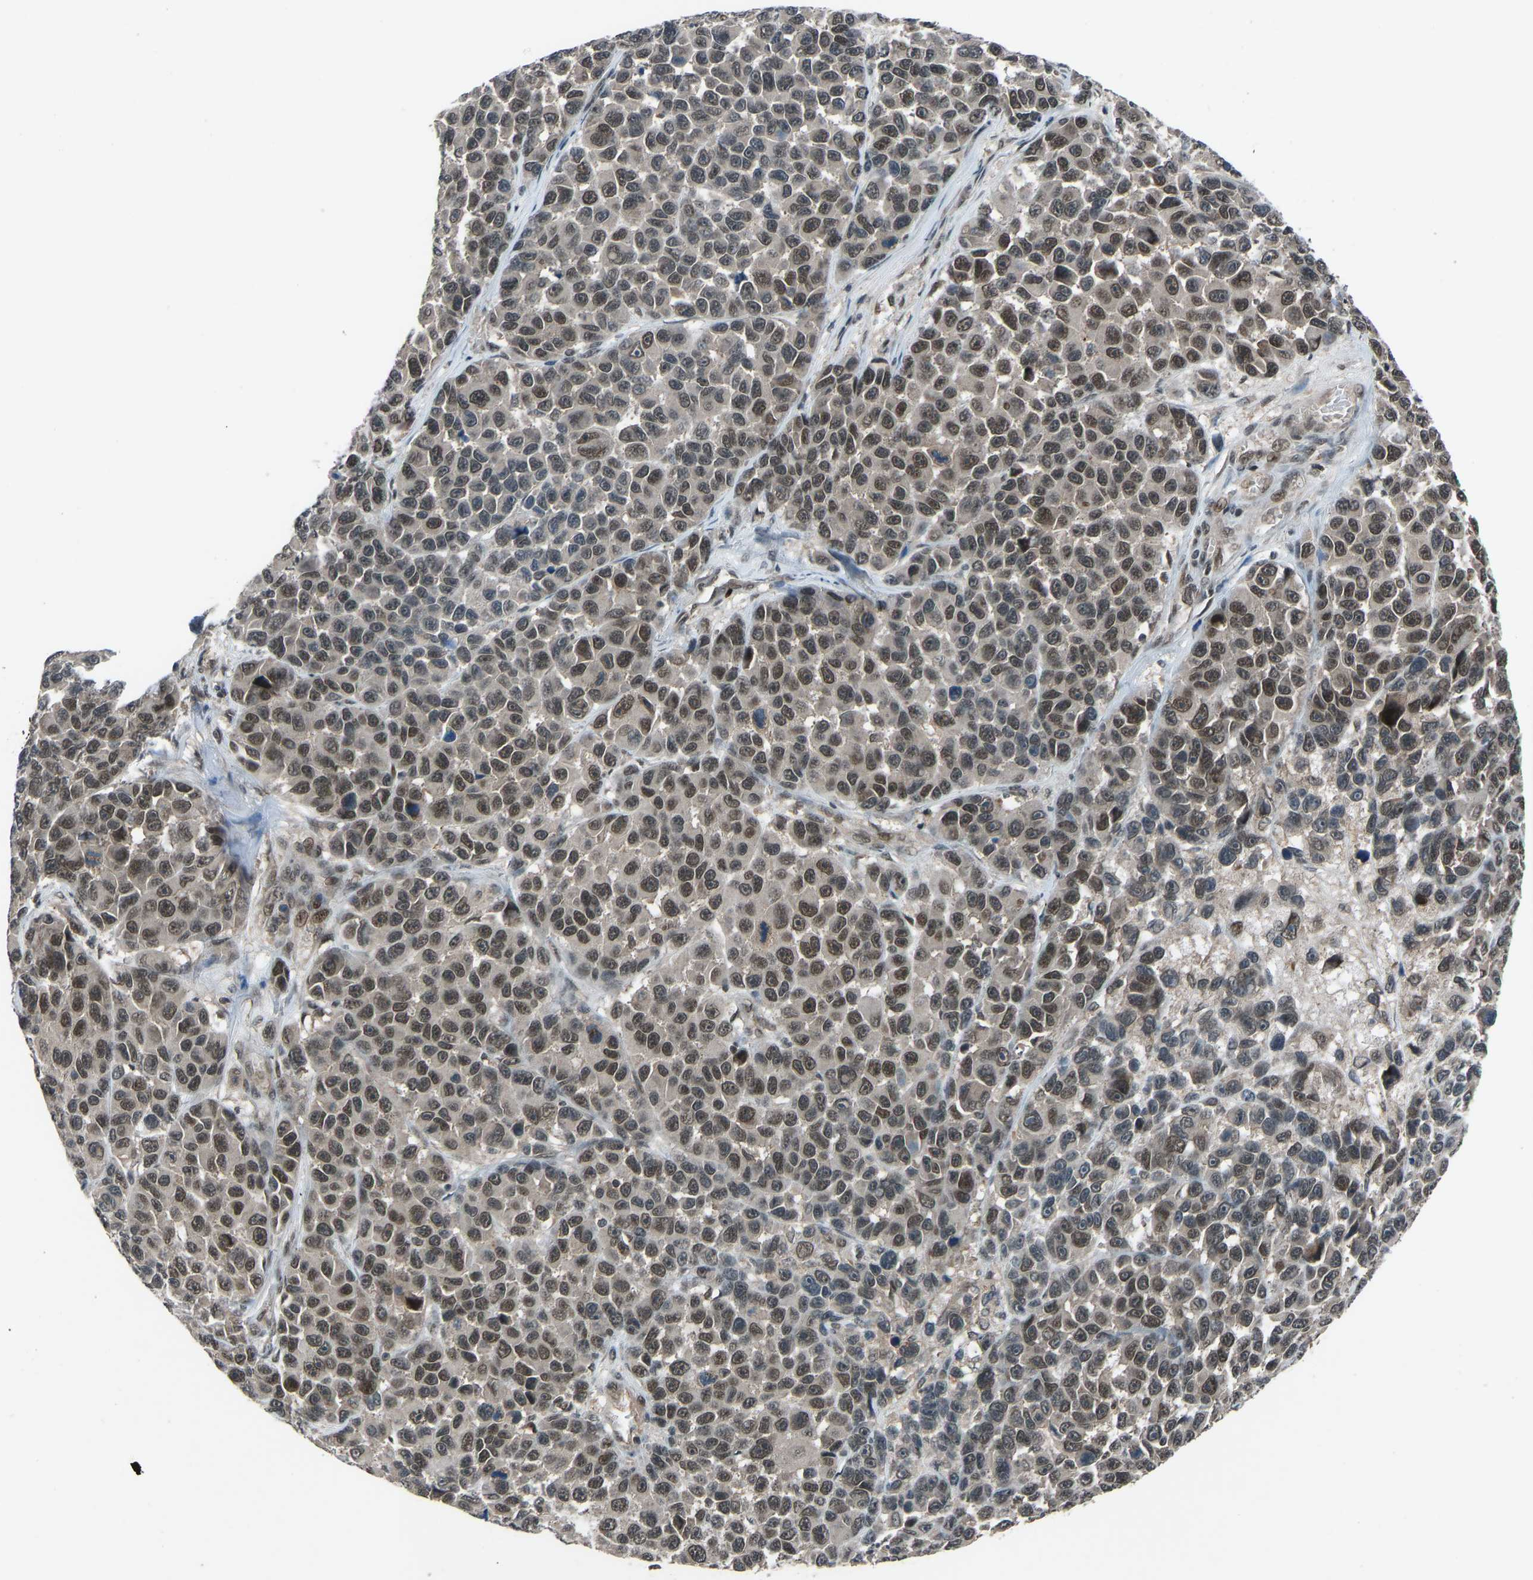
{"staining": {"intensity": "moderate", "quantity": ">75%", "location": "nuclear"}, "tissue": "melanoma", "cell_type": "Tumor cells", "image_type": "cancer", "snomed": [{"axis": "morphology", "description": "Malignant melanoma, NOS"}, {"axis": "topography", "description": "Skin"}], "caption": "Tumor cells exhibit medium levels of moderate nuclear positivity in approximately >75% of cells in melanoma.", "gene": "SLC43A1", "patient": {"sex": "male", "age": 53}}